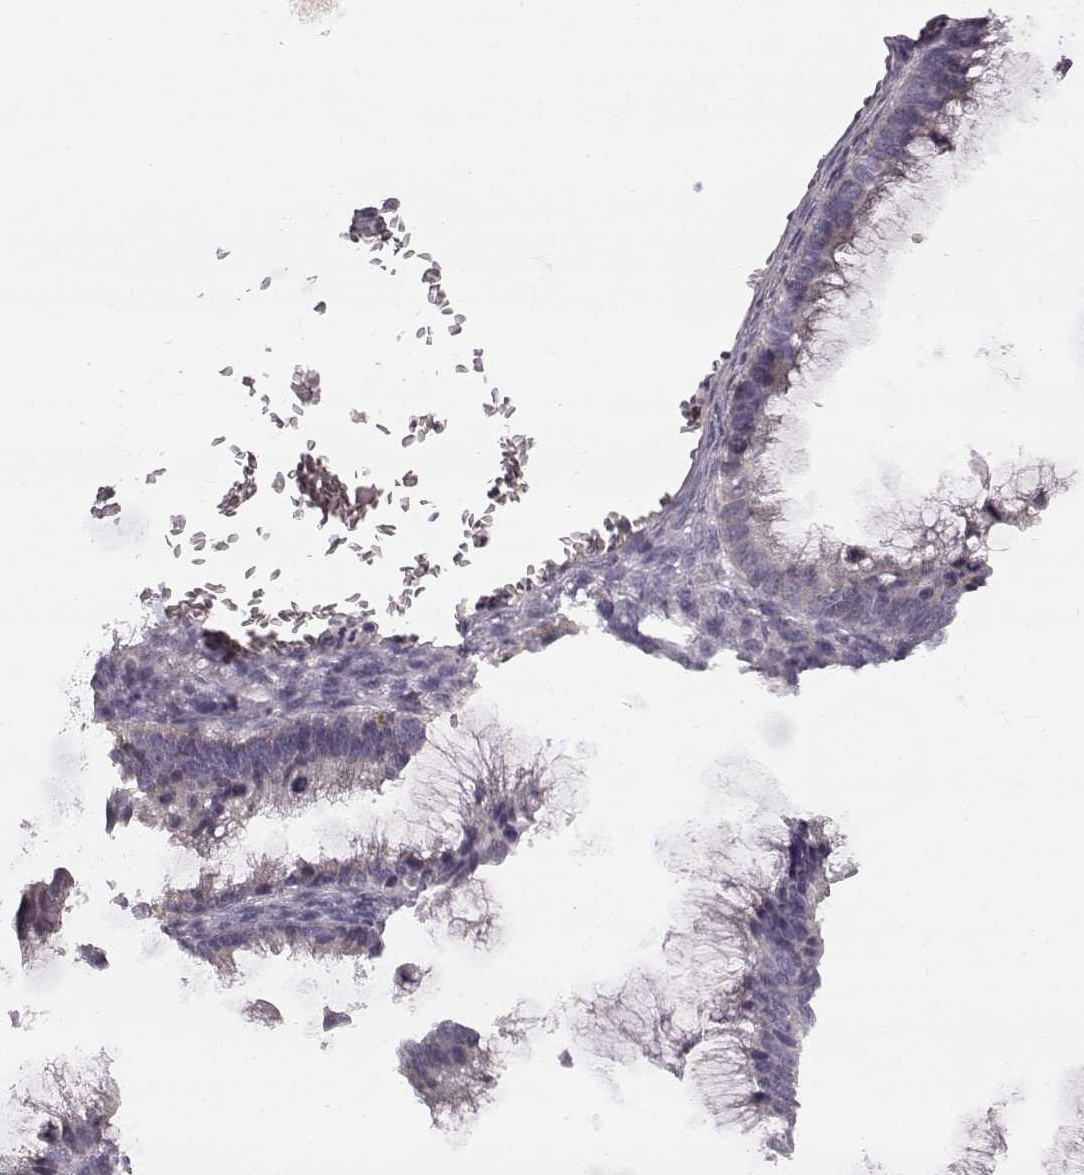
{"staining": {"intensity": "negative", "quantity": "none", "location": "none"}, "tissue": "ovarian cancer", "cell_type": "Tumor cells", "image_type": "cancer", "snomed": [{"axis": "morphology", "description": "Cystadenocarcinoma, mucinous, NOS"}, {"axis": "topography", "description": "Ovary"}], "caption": "A high-resolution micrograph shows immunohistochemistry (IHC) staining of mucinous cystadenocarcinoma (ovarian), which shows no significant positivity in tumor cells.", "gene": "SPAG17", "patient": {"sex": "female", "age": 38}}